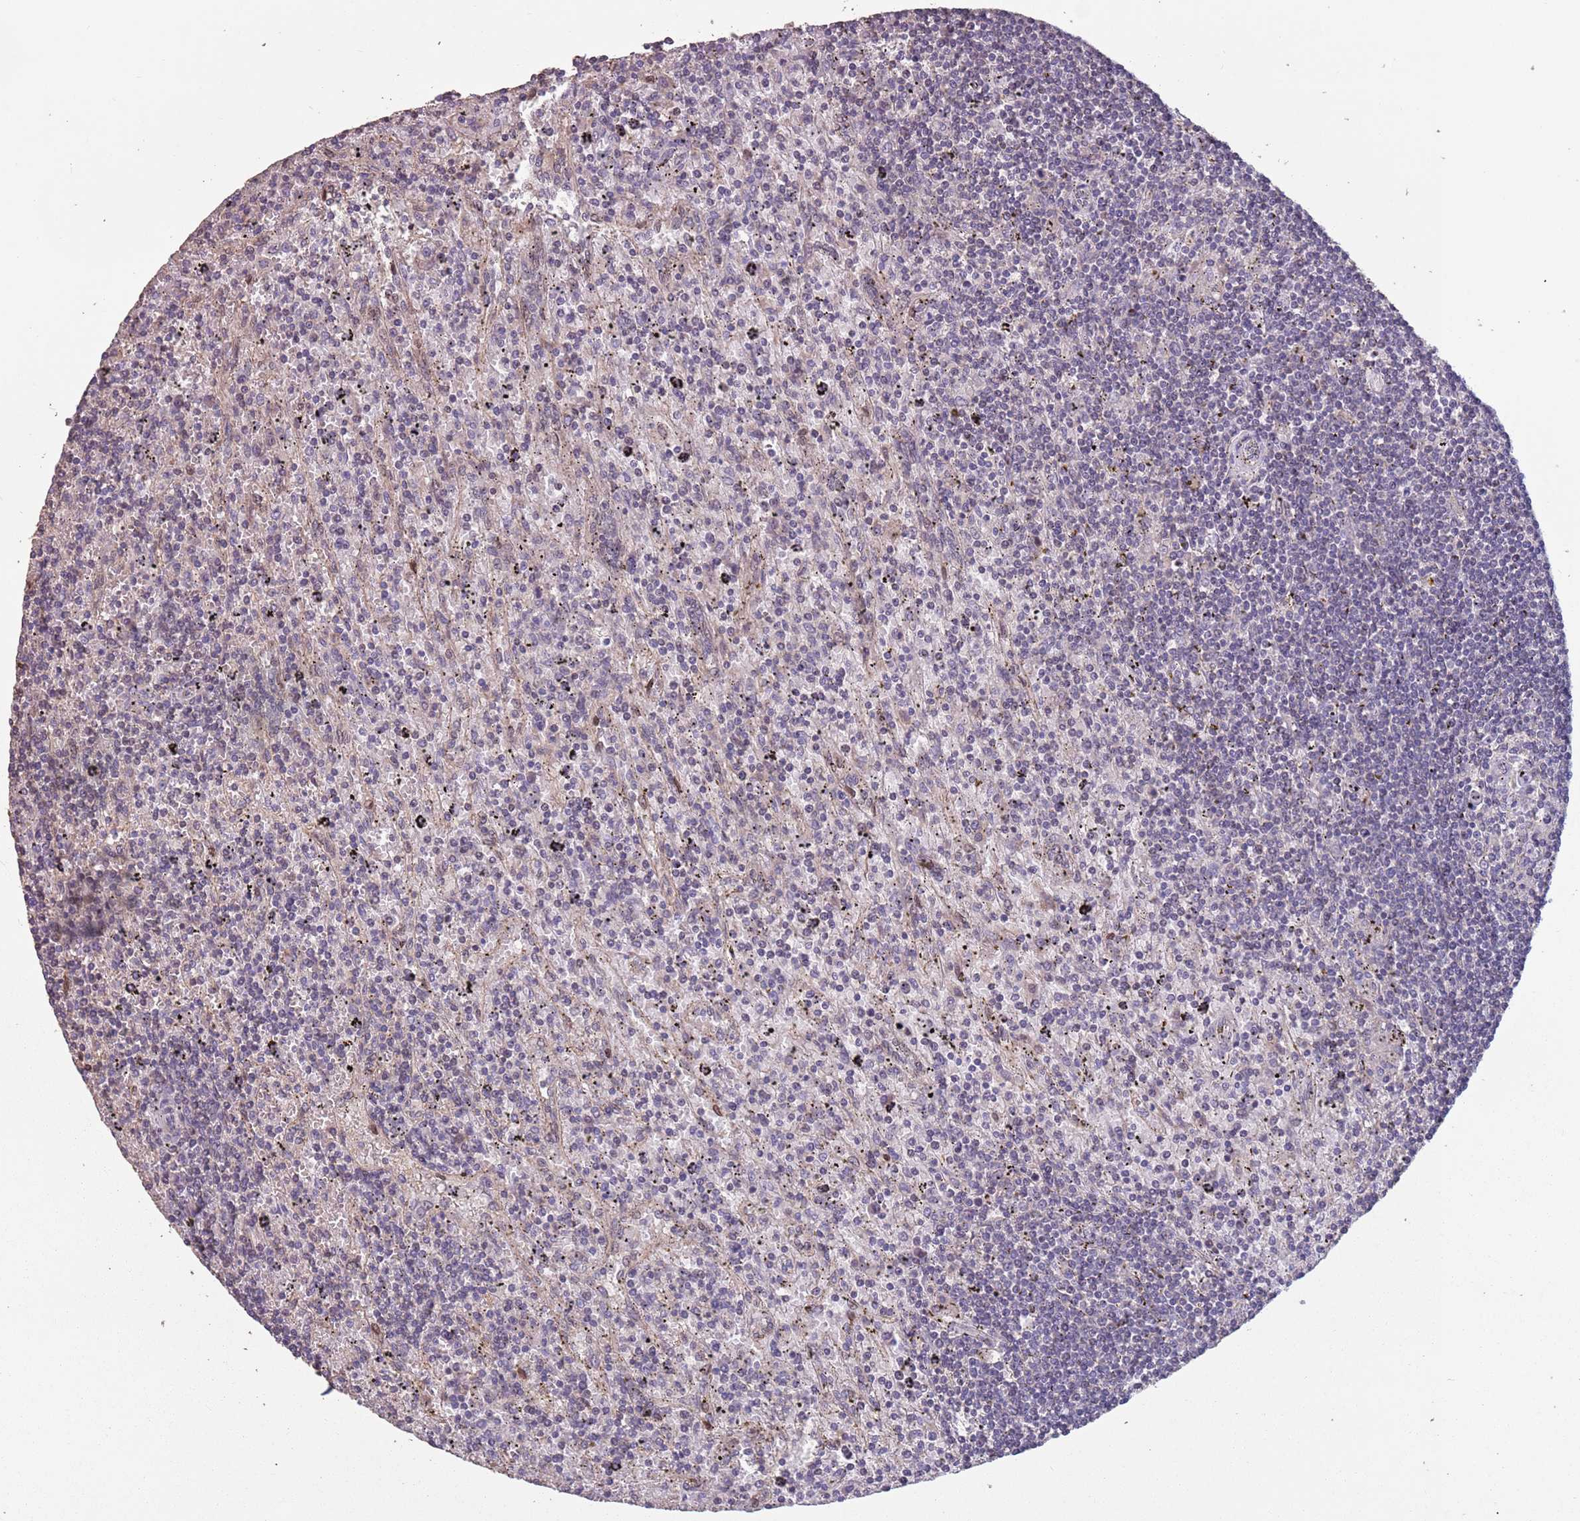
{"staining": {"intensity": "negative", "quantity": "none", "location": "none"}, "tissue": "lymphoma", "cell_type": "Tumor cells", "image_type": "cancer", "snomed": [{"axis": "morphology", "description": "Malignant lymphoma, non-Hodgkin's type, Low grade"}, {"axis": "topography", "description": "Spleen"}], "caption": "Immunohistochemistry micrograph of lymphoma stained for a protein (brown), which reveals no staining in tumor cells.", "gene": "MBD3L1", "patient": {"sex": "male", "age": 76}}